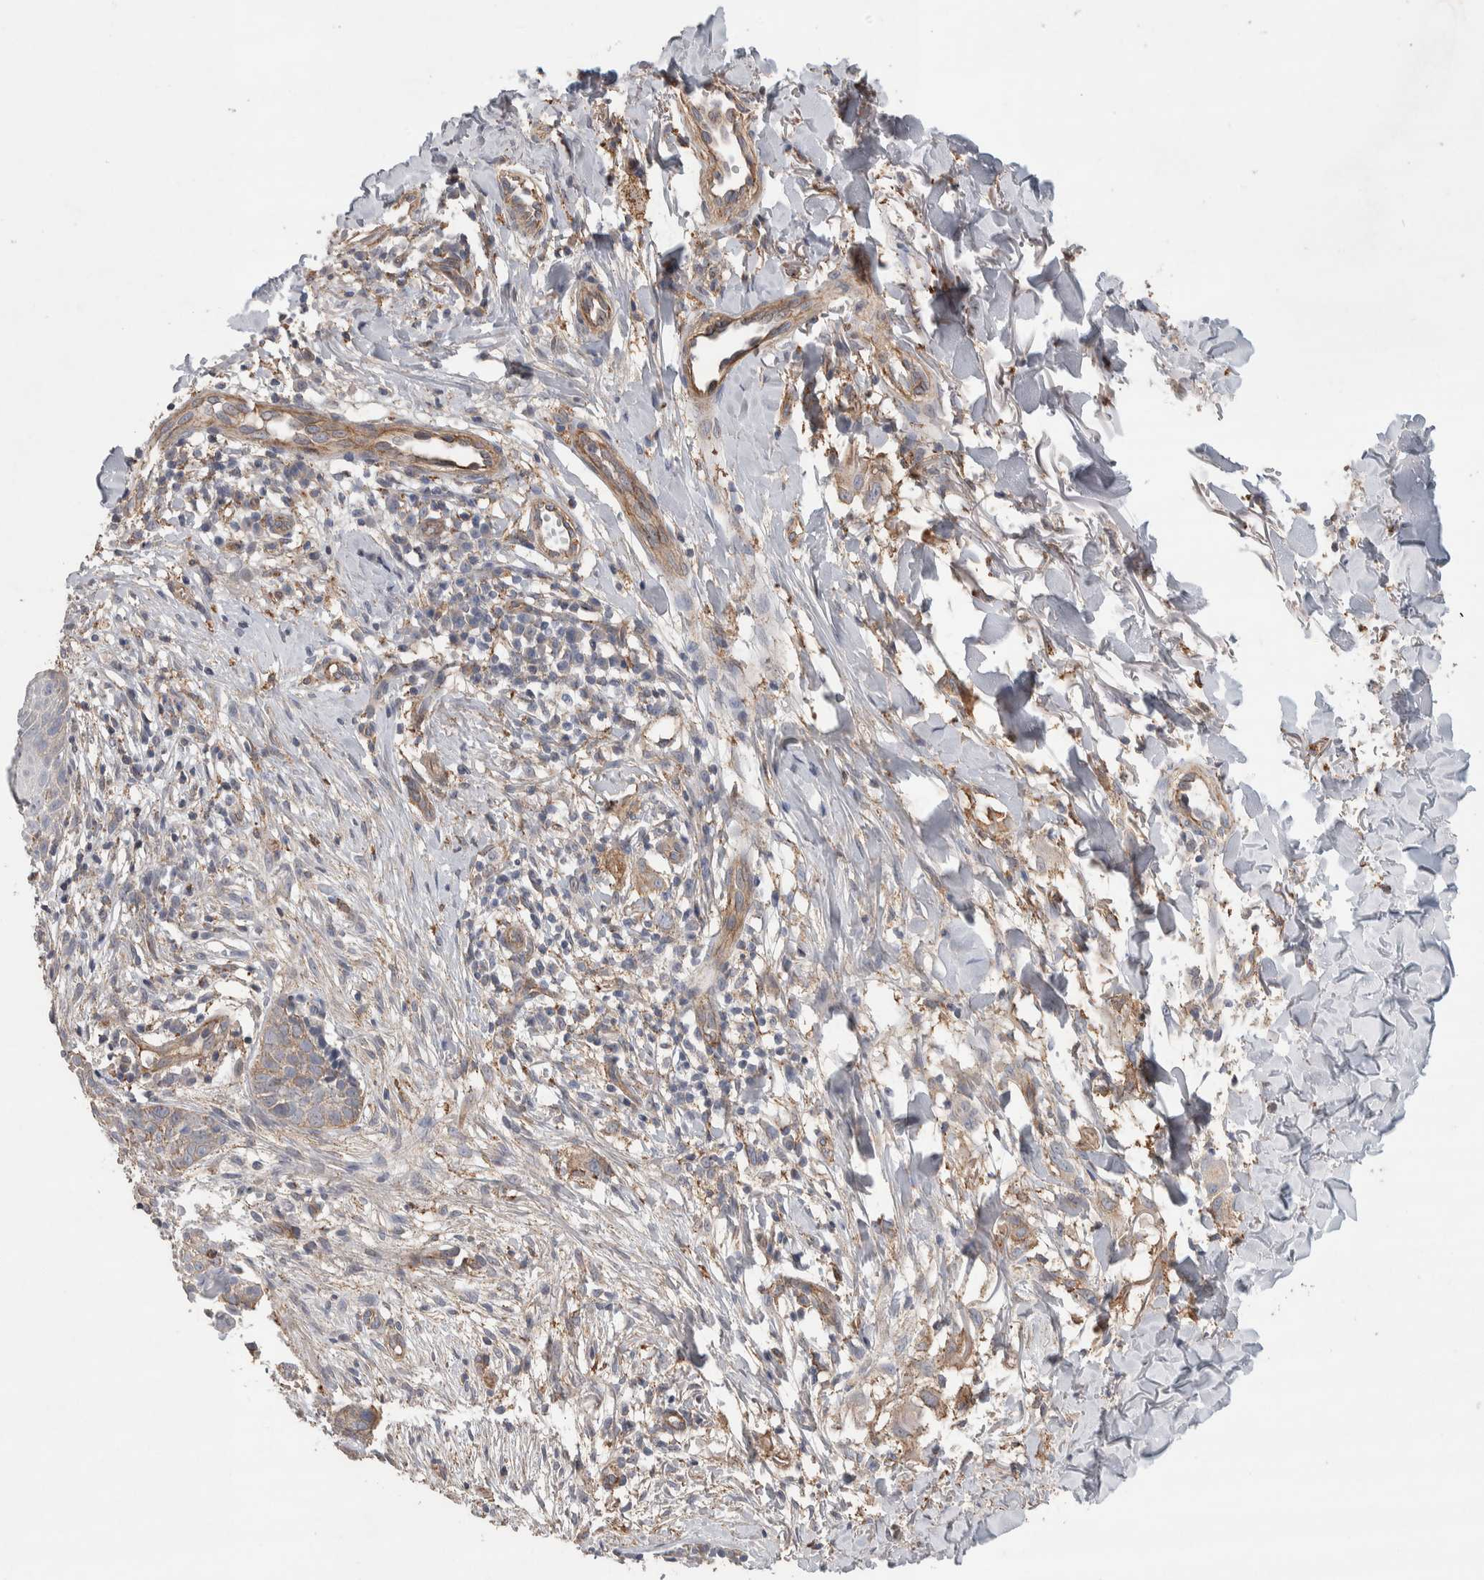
{"staining": {"intensity": "weak", "quantity": ">75%", "location": "cytoplasmic/membranous"}, "tissue": "skin cancer", "cell_type": "Tumor cells", "image_type": "cancer", "snomed": [{"axis": "morphology", "description": "Normal tissue, NOS"}, {"axis": "morphology", "description": "Basal cell carcinoma"}, {"axis": "topography", "description": "Skin"}], "caption": "Protein expression by immunohistochemistry demonstrates weak cytoplasmic/membranous staining in about >75% of tumor cells in basal cell carcinoma (skin). (brown staining indicates protein expression, while blue staining denotes nuclei).", "gene": "GCNA", "patient": {"sex": "male", "age": 67}}